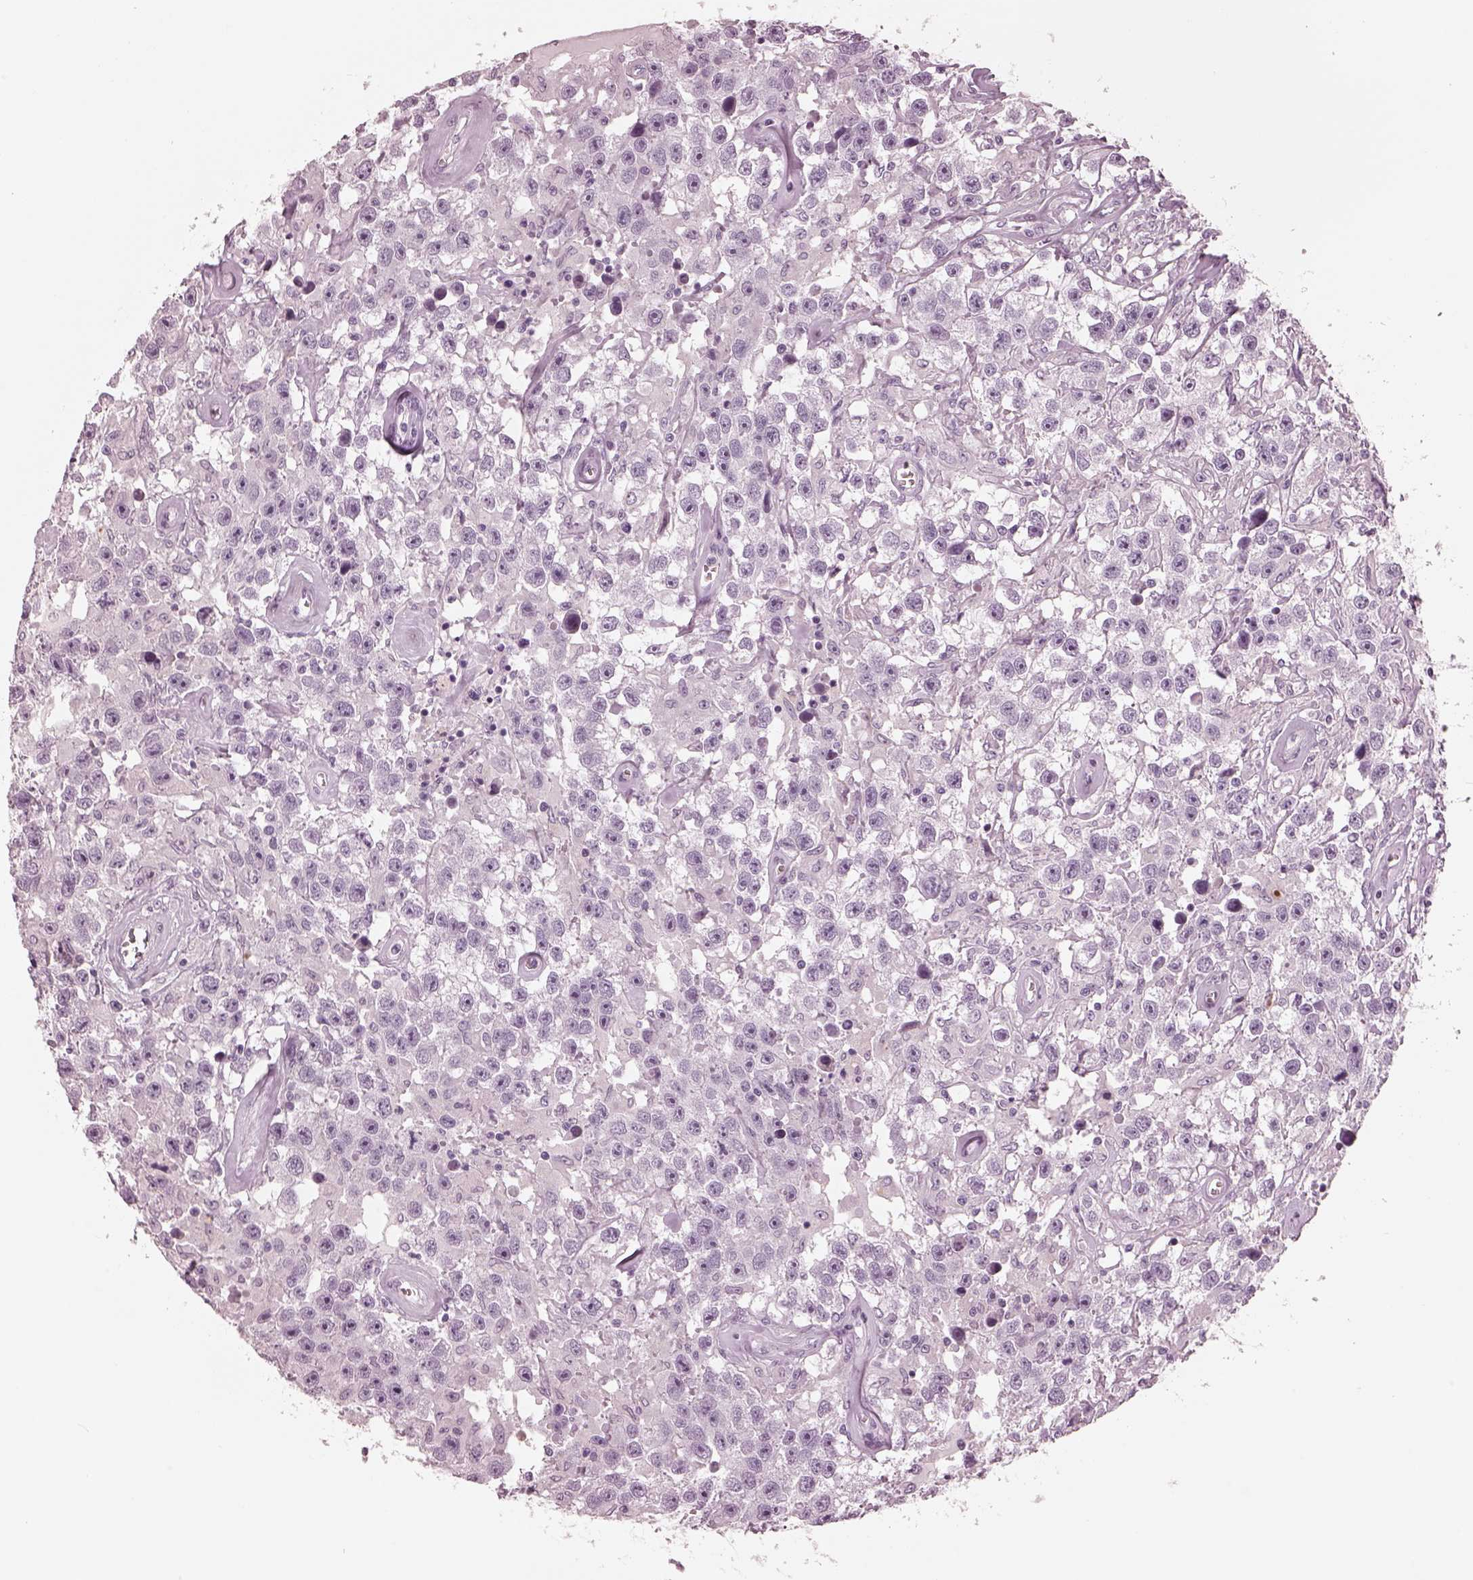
{"staining": {"intensity": "negative", "quantity": "none", "location": "none"}, "tissue": "testis cancer", "cell_type": "Tumor cells", "image_type": "cancer", "snomed": [{"axis": "morphology", "description": "Seminoma, NOS"}, {"axis": "topography", "description": "Testis"}], "caption": "Photomicrograph shows no protein expression in tumor cells of testis cancer tissue.", "gene": "CSH1", "patient": {"sex": "male", "age": 43}}